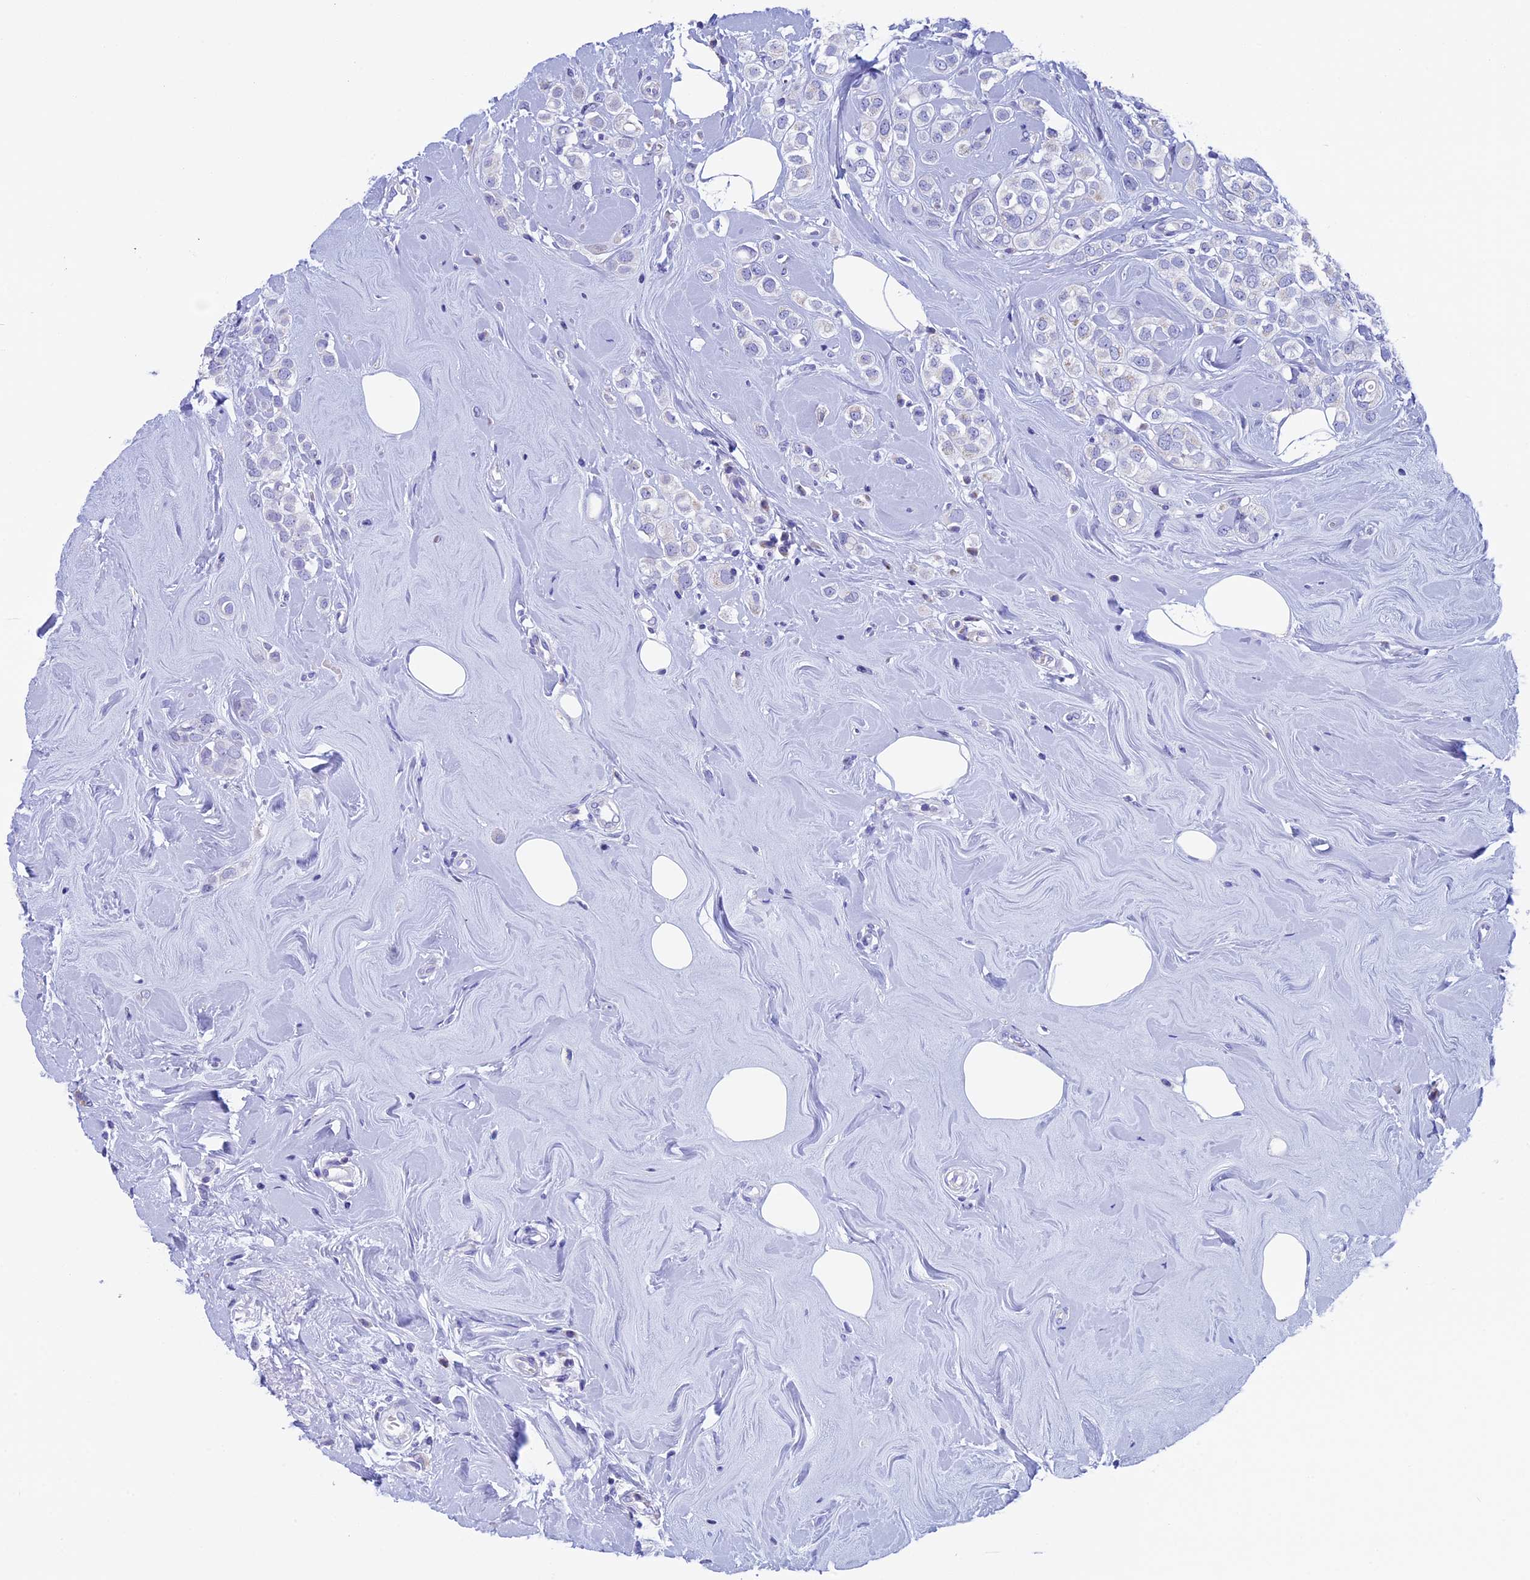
{"staining": {"intensity": "negative", "quantity": "none", "location": "none"}, "tissue": "breast cancer", "cell_type": "Tumor cells", "image_type": "cancer", "snomed": [{"axis": "morphology", "description": "Lobular carcinoma"}, {"axis": "topography", "description": "Breast"}], "caption": "A high-resolution micrograph shows IHC staining of lobular carcinoma (breast), which demonstrates no significant staining in tumor cells.", "gene": "ZNF563", "patient": {"sex": "female", "age": 47}}